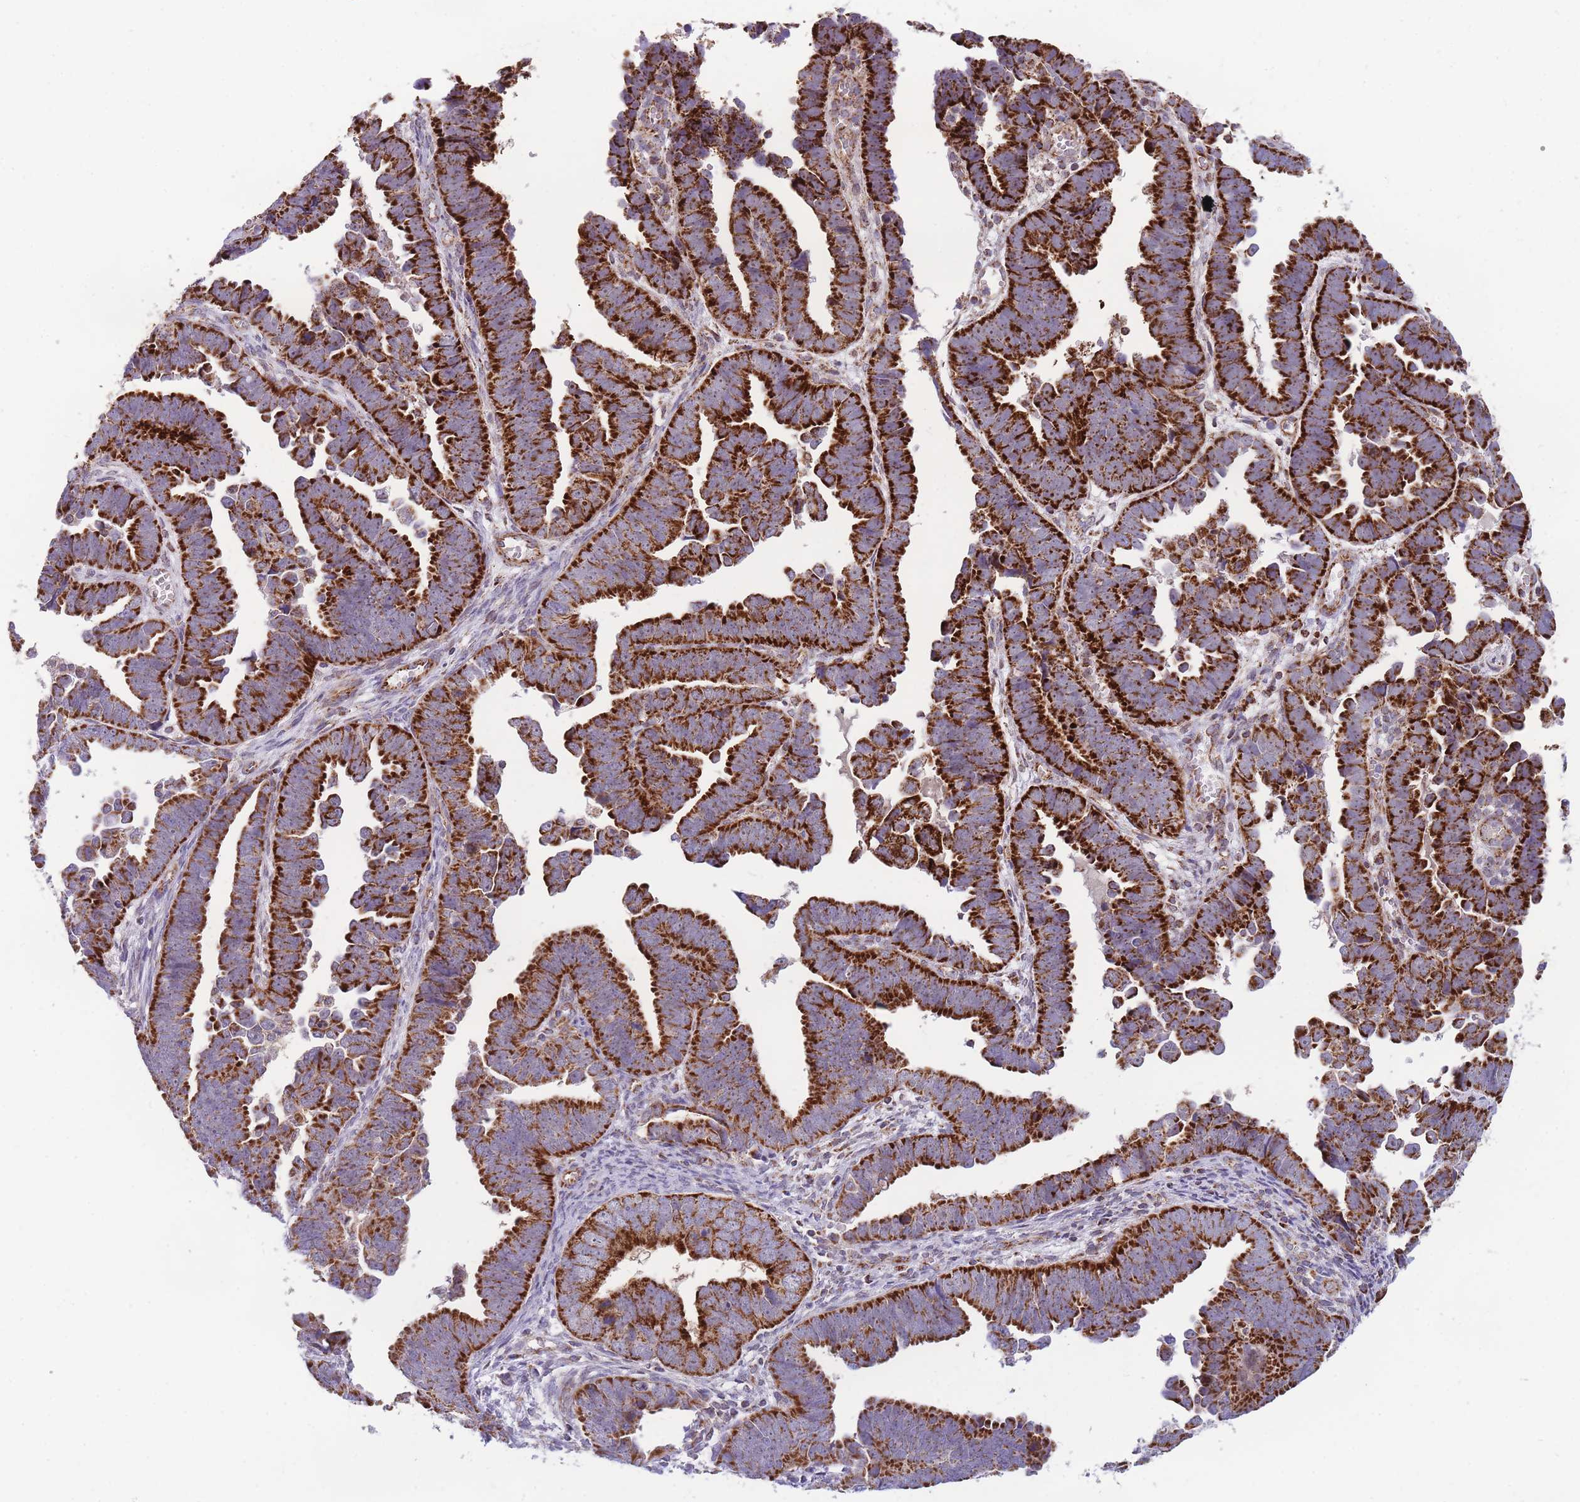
{"staining": {"intensity": "strong", "quantity": ">75%", "location": "cytoplasmic/membranous"}, "tissue": "endometrial cancer", "cell_type": "Tumor cells", "image_type": "cancer", "snomed": [{"axis": "morphology", "description": "Adenocarcinoma, NOS"}, {"axis": "topography", "description": "Endometrium"}], "caption": "Endometrial adenocarcinoma stained with a brown dye demonstrates strong cytoplasmic/membranous positive staining in about >75% of tumor cells.", "gene": "DDX49", "patient": {"sex": "female", "age": 75}}